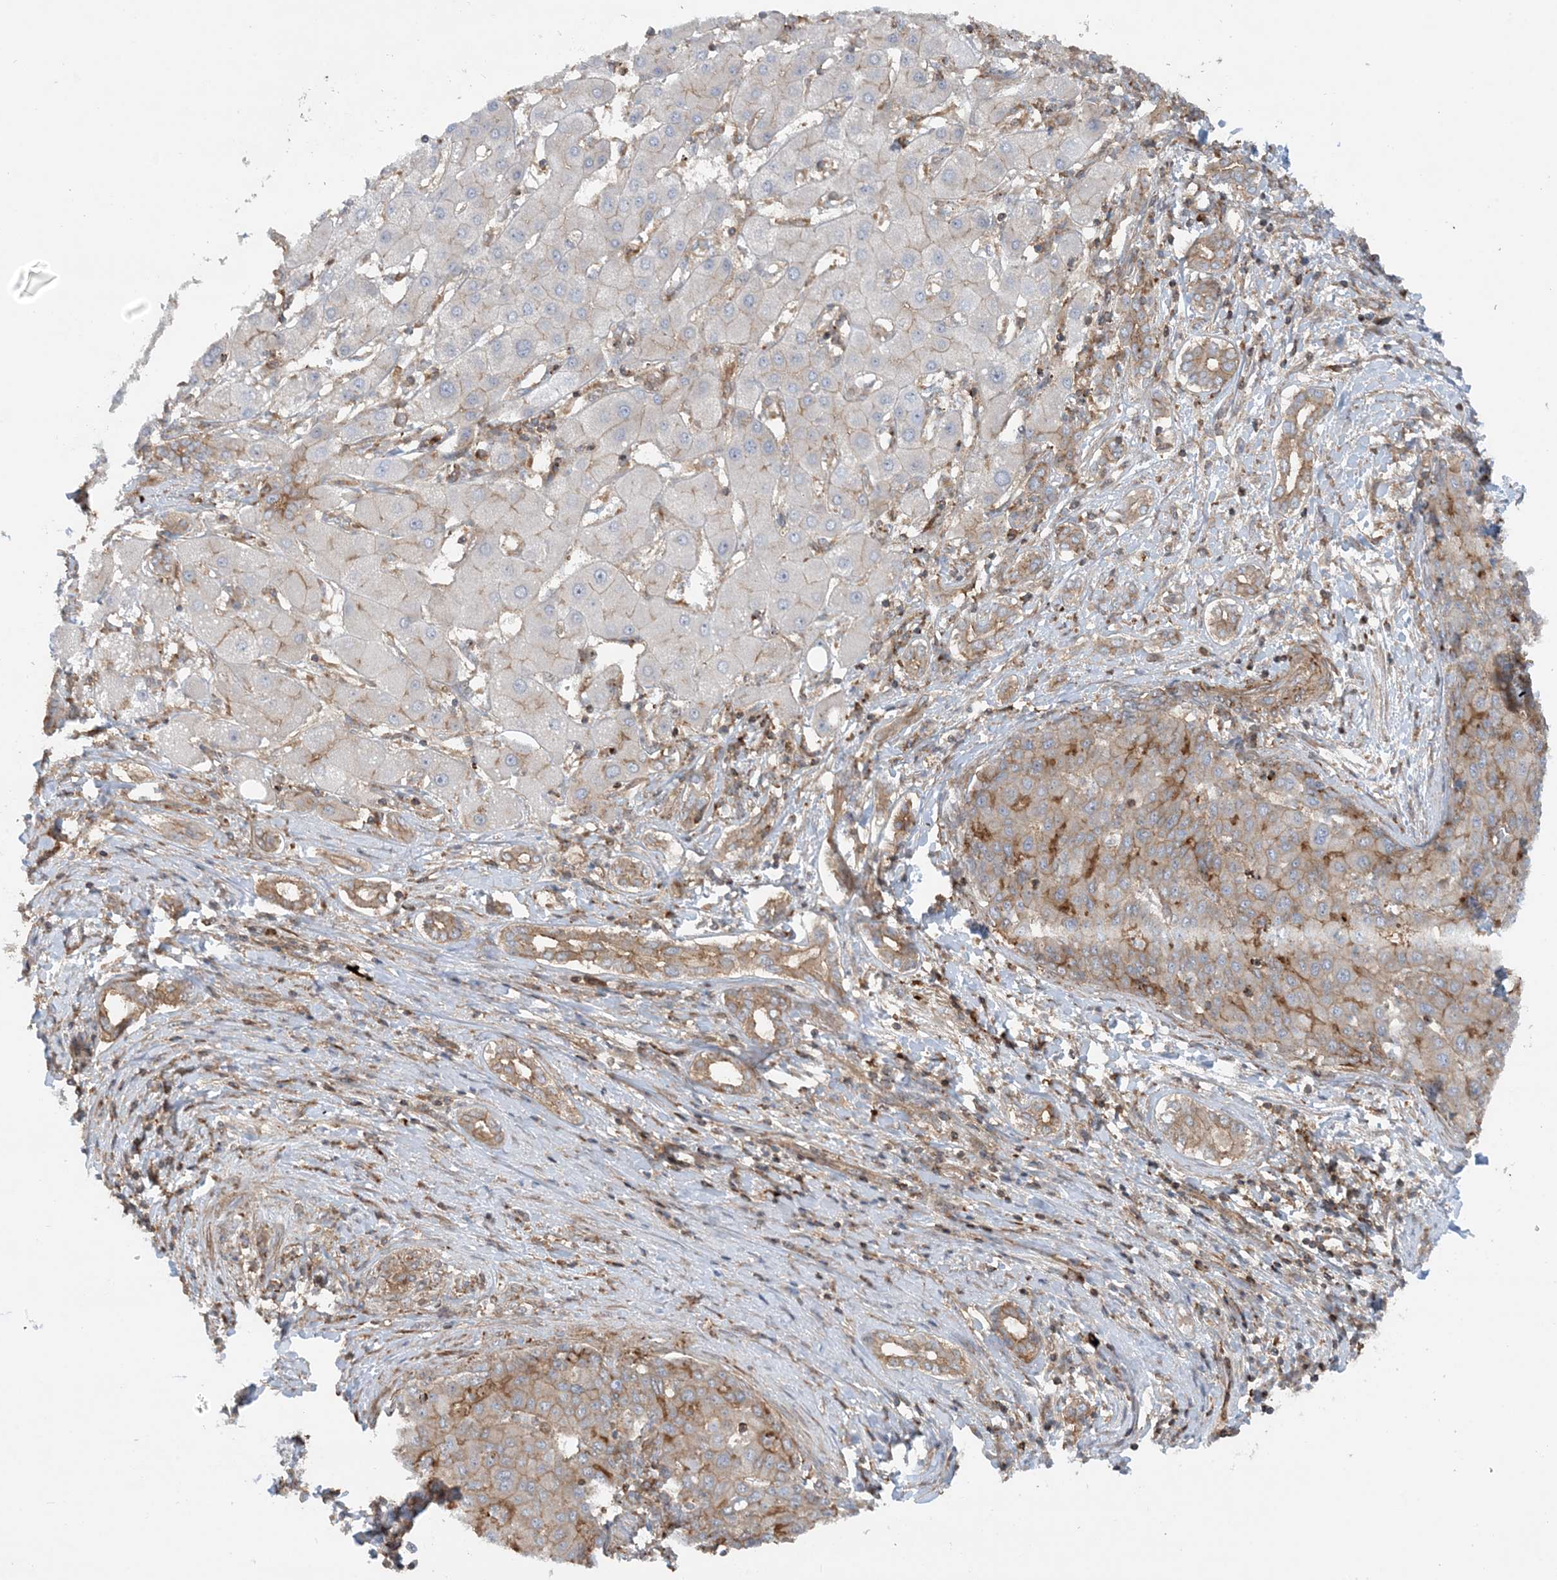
{"staining": {"intensity": "moderate", "quantity": "<25%", "location": "cytoplasmic/membranous"}, "tissue": "liver cancer", "cell_type": "Tumor cells", "image_type": "cancer", "snomed": [{"axis": "morphology", "description": "Carcinoma, Hepatocellular, NOS"}, {"axis": "topography", "description": "Liver"}], "caption": "Protein staining of hepatocellular carcinoma (liver) tissue exhibits moderate cytoplasmic/membranous positivity in about <25% of tumor cells.", "gene": "STAM2", "patient": {"sex": "male", "age": 65}}